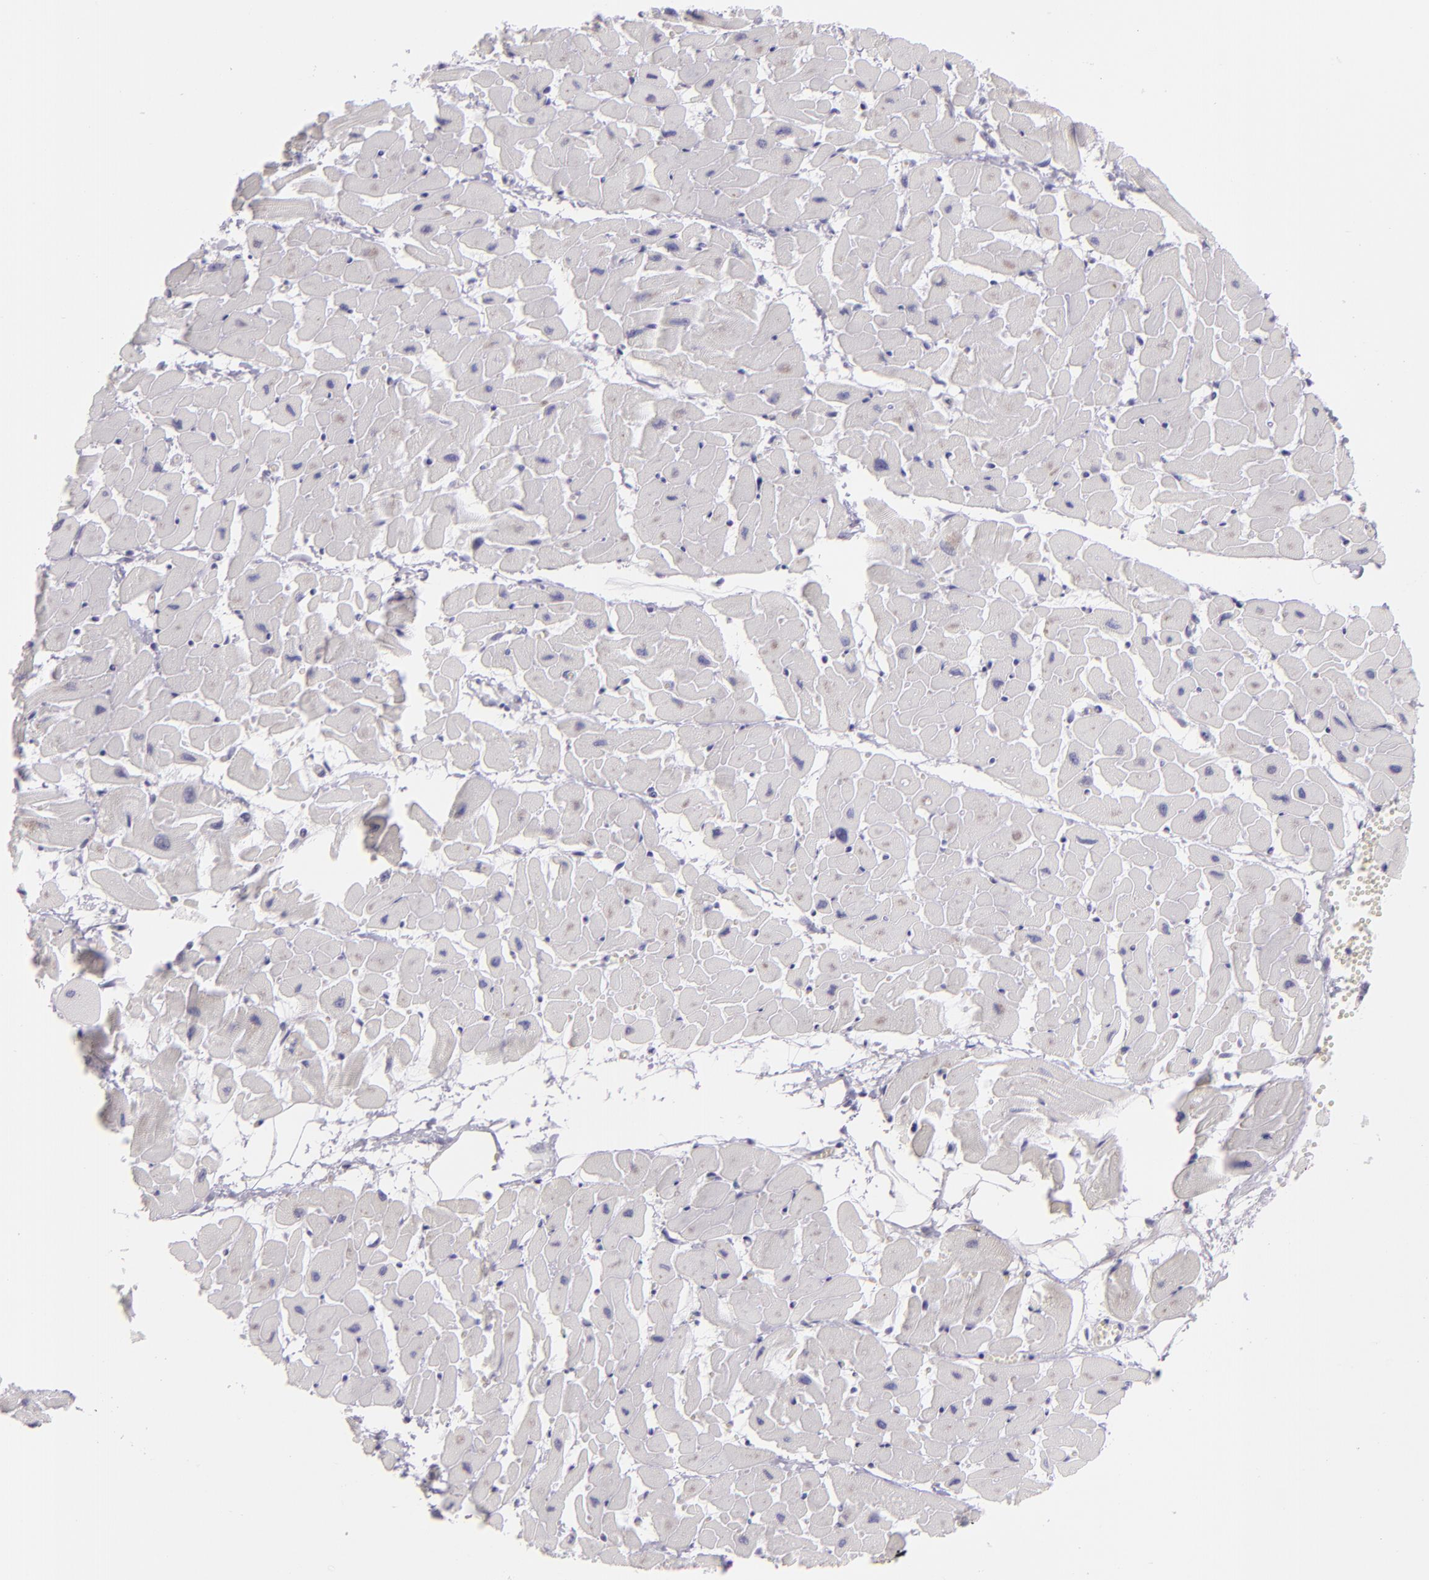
{"staining": {"intensity": "negative", "quantity": "none", "location": "none"}, "tissue": "heart muscle", "cell_type": "Cardiomyocytes", "image_type": "normal", "snomed": [{"axis": "morphology", "description": "Normal tissue, NOS"}, {"axis": "topography", "description": "Heart"}], "caption": "This histopathology image is of normal heart muscle stained with immunohistochemistry to label a protein in brown with the nuclei are counter-stained blue. There is no positivity in cardiomyocytes.", "gene": "MCM3", "patient": {"sex": "female", "age": 19}}